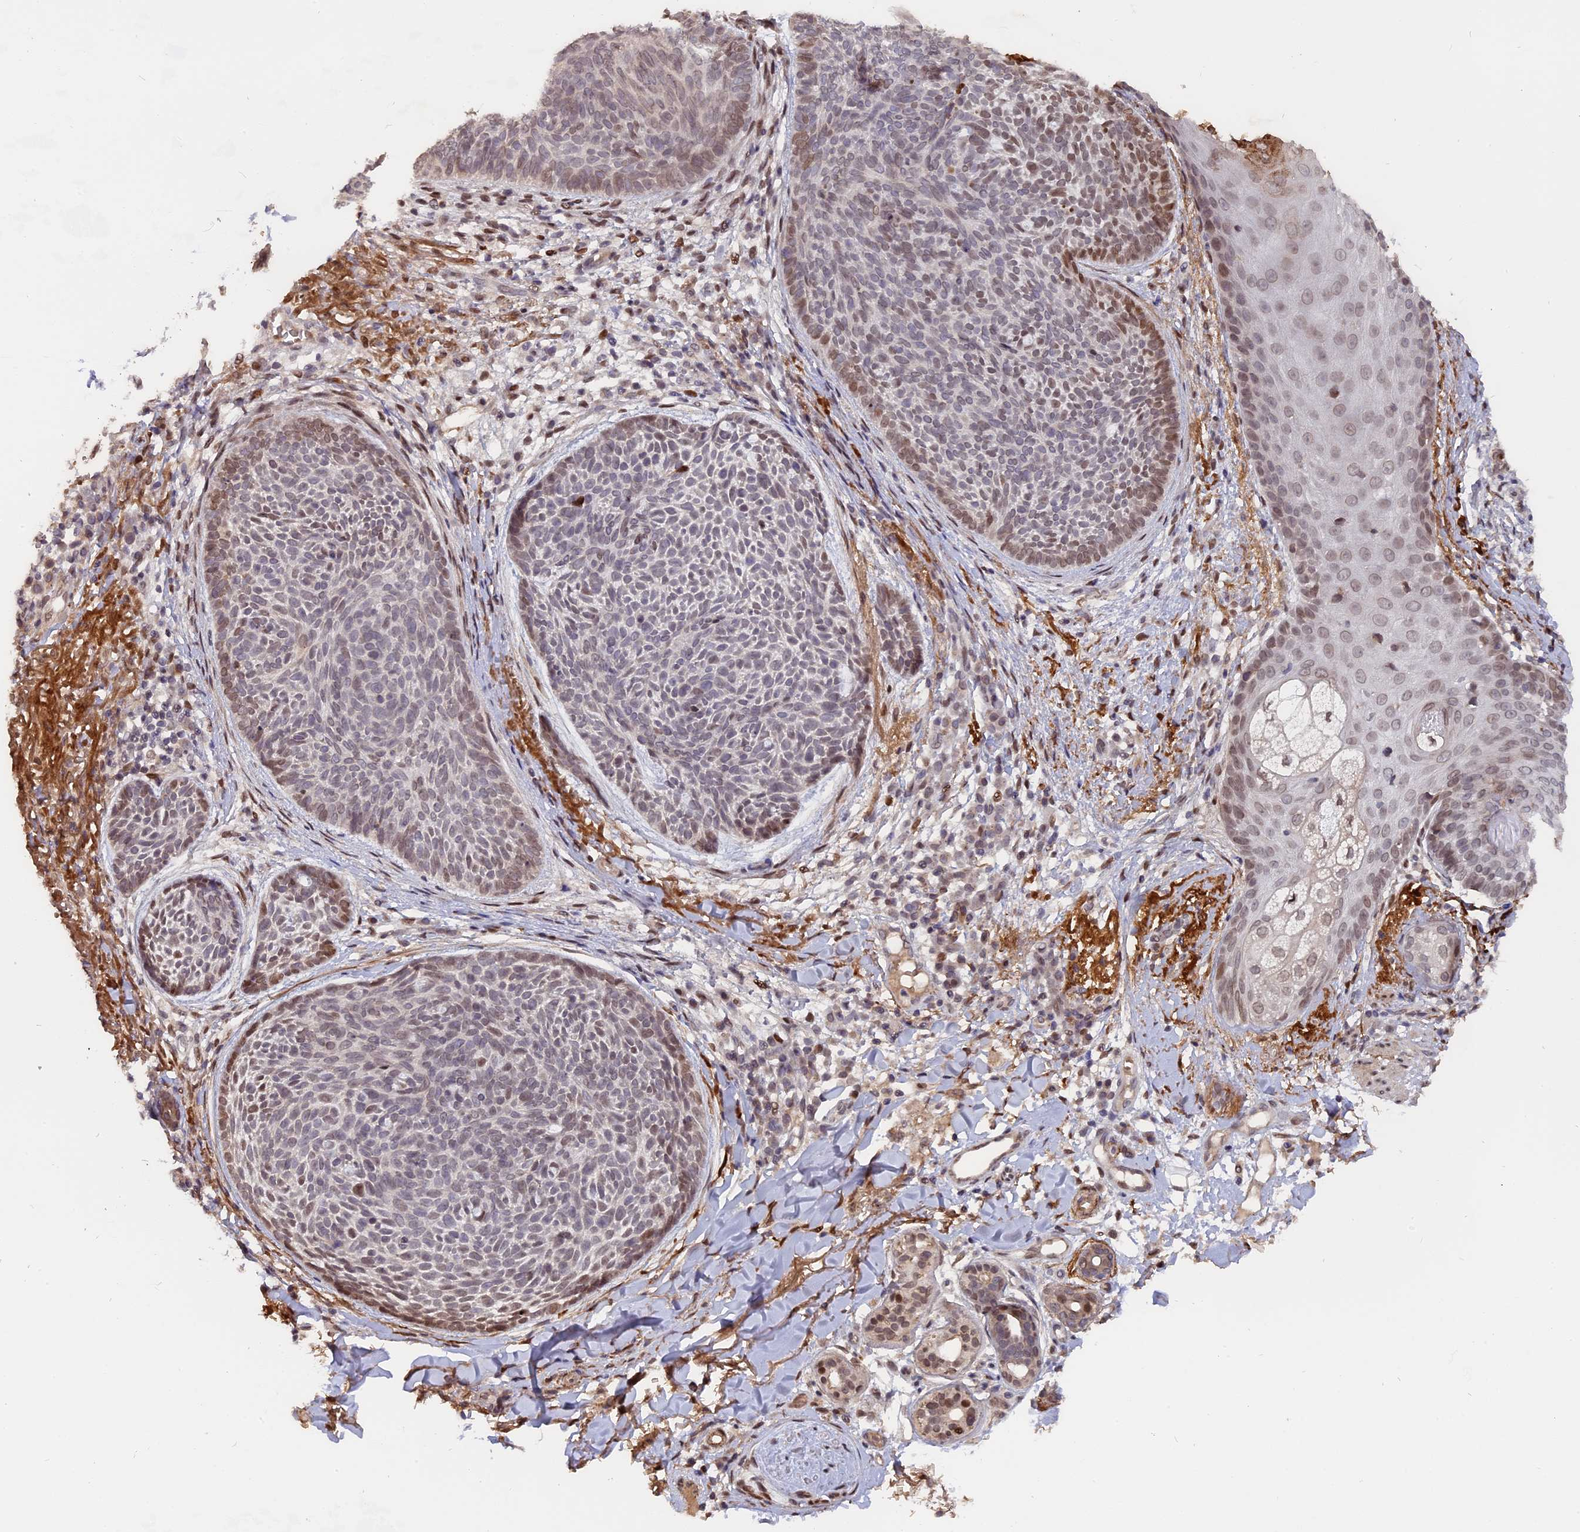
{"staining": {"intensity": "moderate", "quantity": "<25%", "location": "nuclear"}, "tissue": "skin cancer", "cell_type": "Tumor cells", "image_type": "cancer", "snomed": [{"axis": "morphology", "description": "Basal cell carcinoma"}, {"axis": "topography", "description": "Skin"}], "caption": "Brown immunohistochemical staining in human skin basal cell carcinoma demonstrates moderate nuclear staining in about <25% of tumor cells. The protein of interest is shown in brown color, while the nuclei are stained blue.", "gene": "PYGO1", "patient": {"sex": "male", "age": 85}}